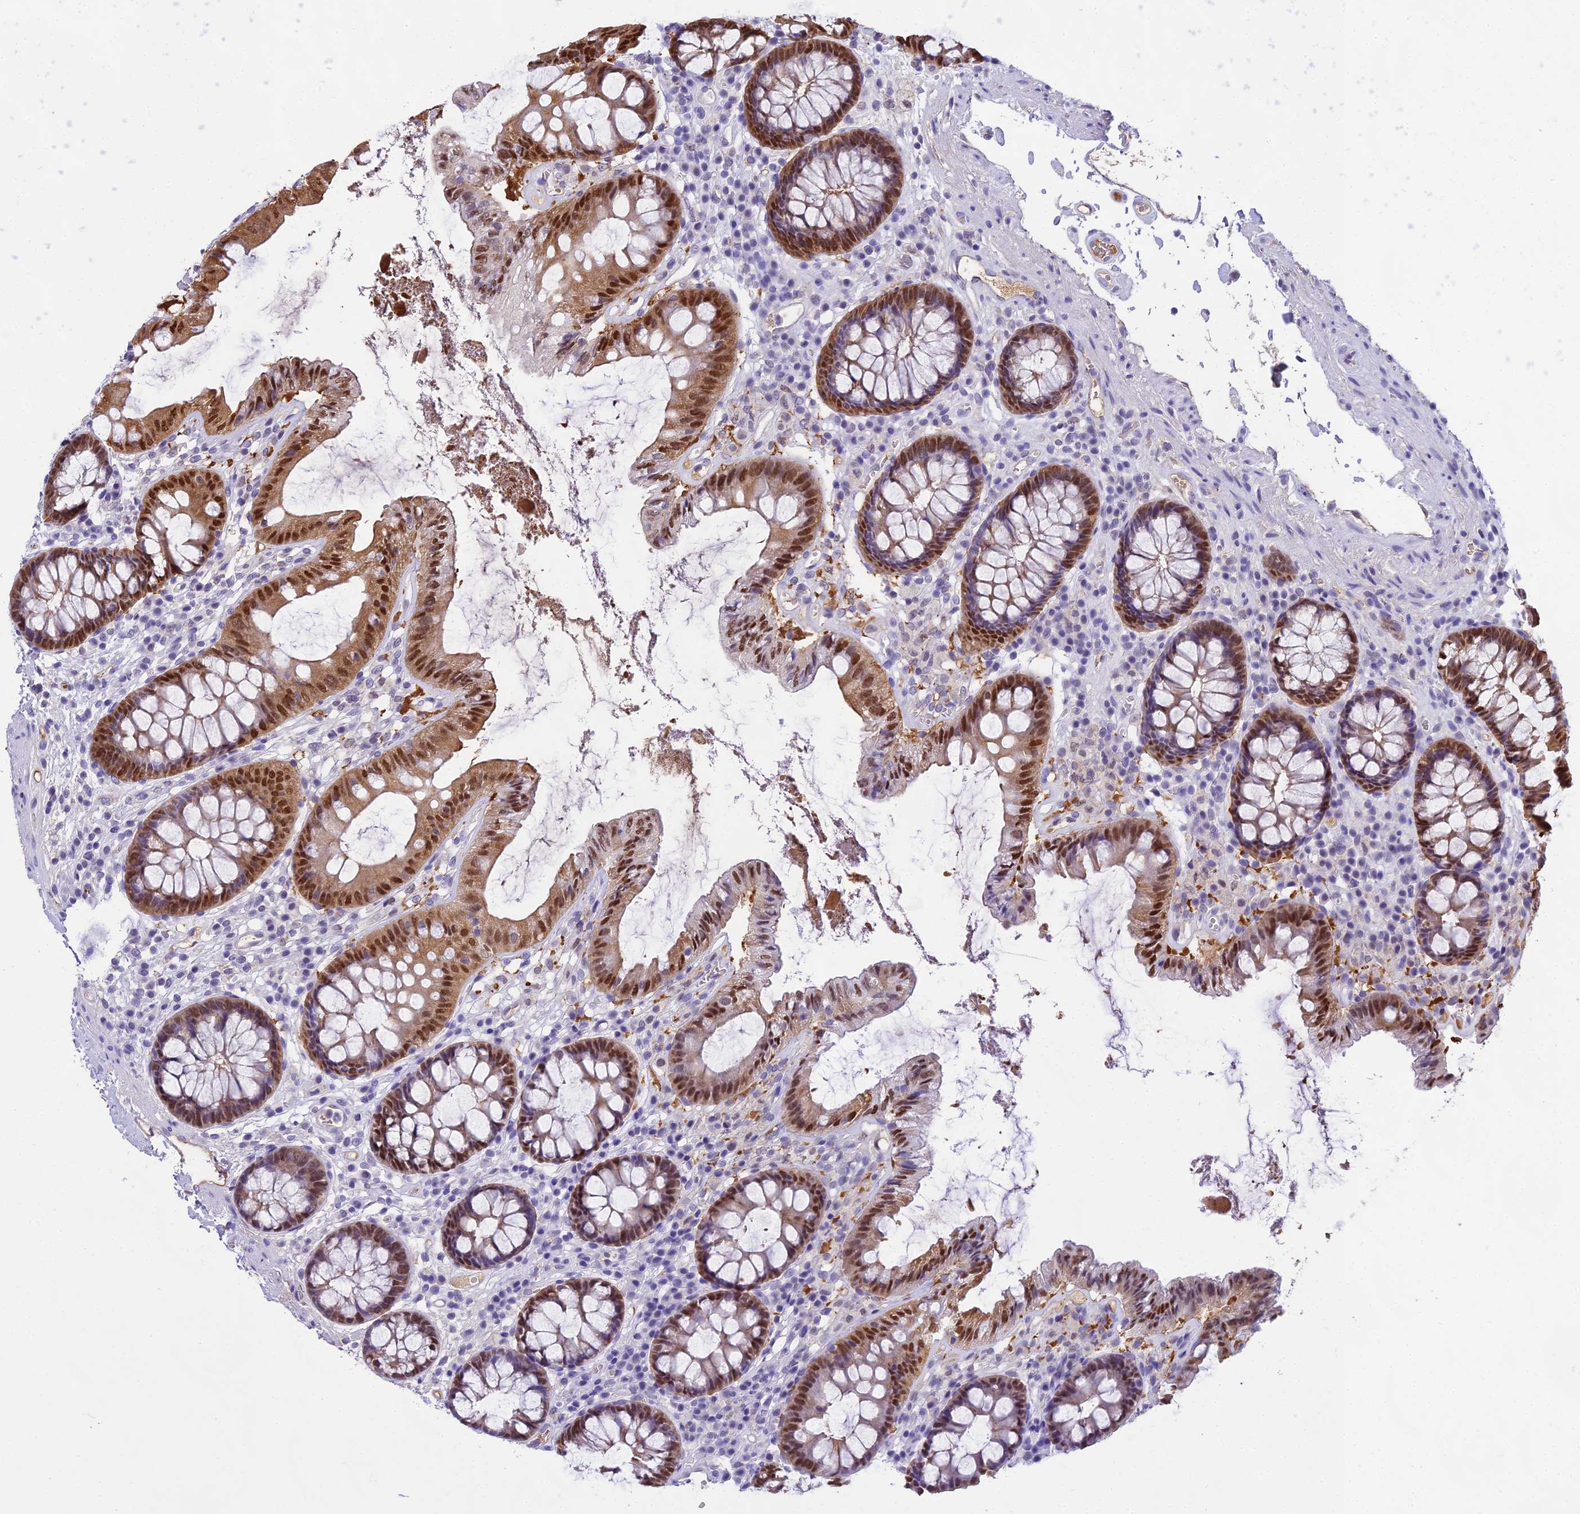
{"staining": {"intensity": "negative", "quantity": "none", "location": "none"}, "tissue": "colon", "cell_type": "Endothelial cells", "image_type": "normal", "snomed": [{"axis": "morphology", "description": "Normal tissue, NOS"}, {"axis": "topography", "description": "Colon"}], "caption": "Endothelial cells show no significant protein staining in unremarkable colon. The staining was performed using DAB to visualize the protein expression in brown, while the nuclei were stained in blue with hematoxylin (Magnification: 20x).", "gene": "MAT2A", "patient": {"sex": "male", "age": 84}}